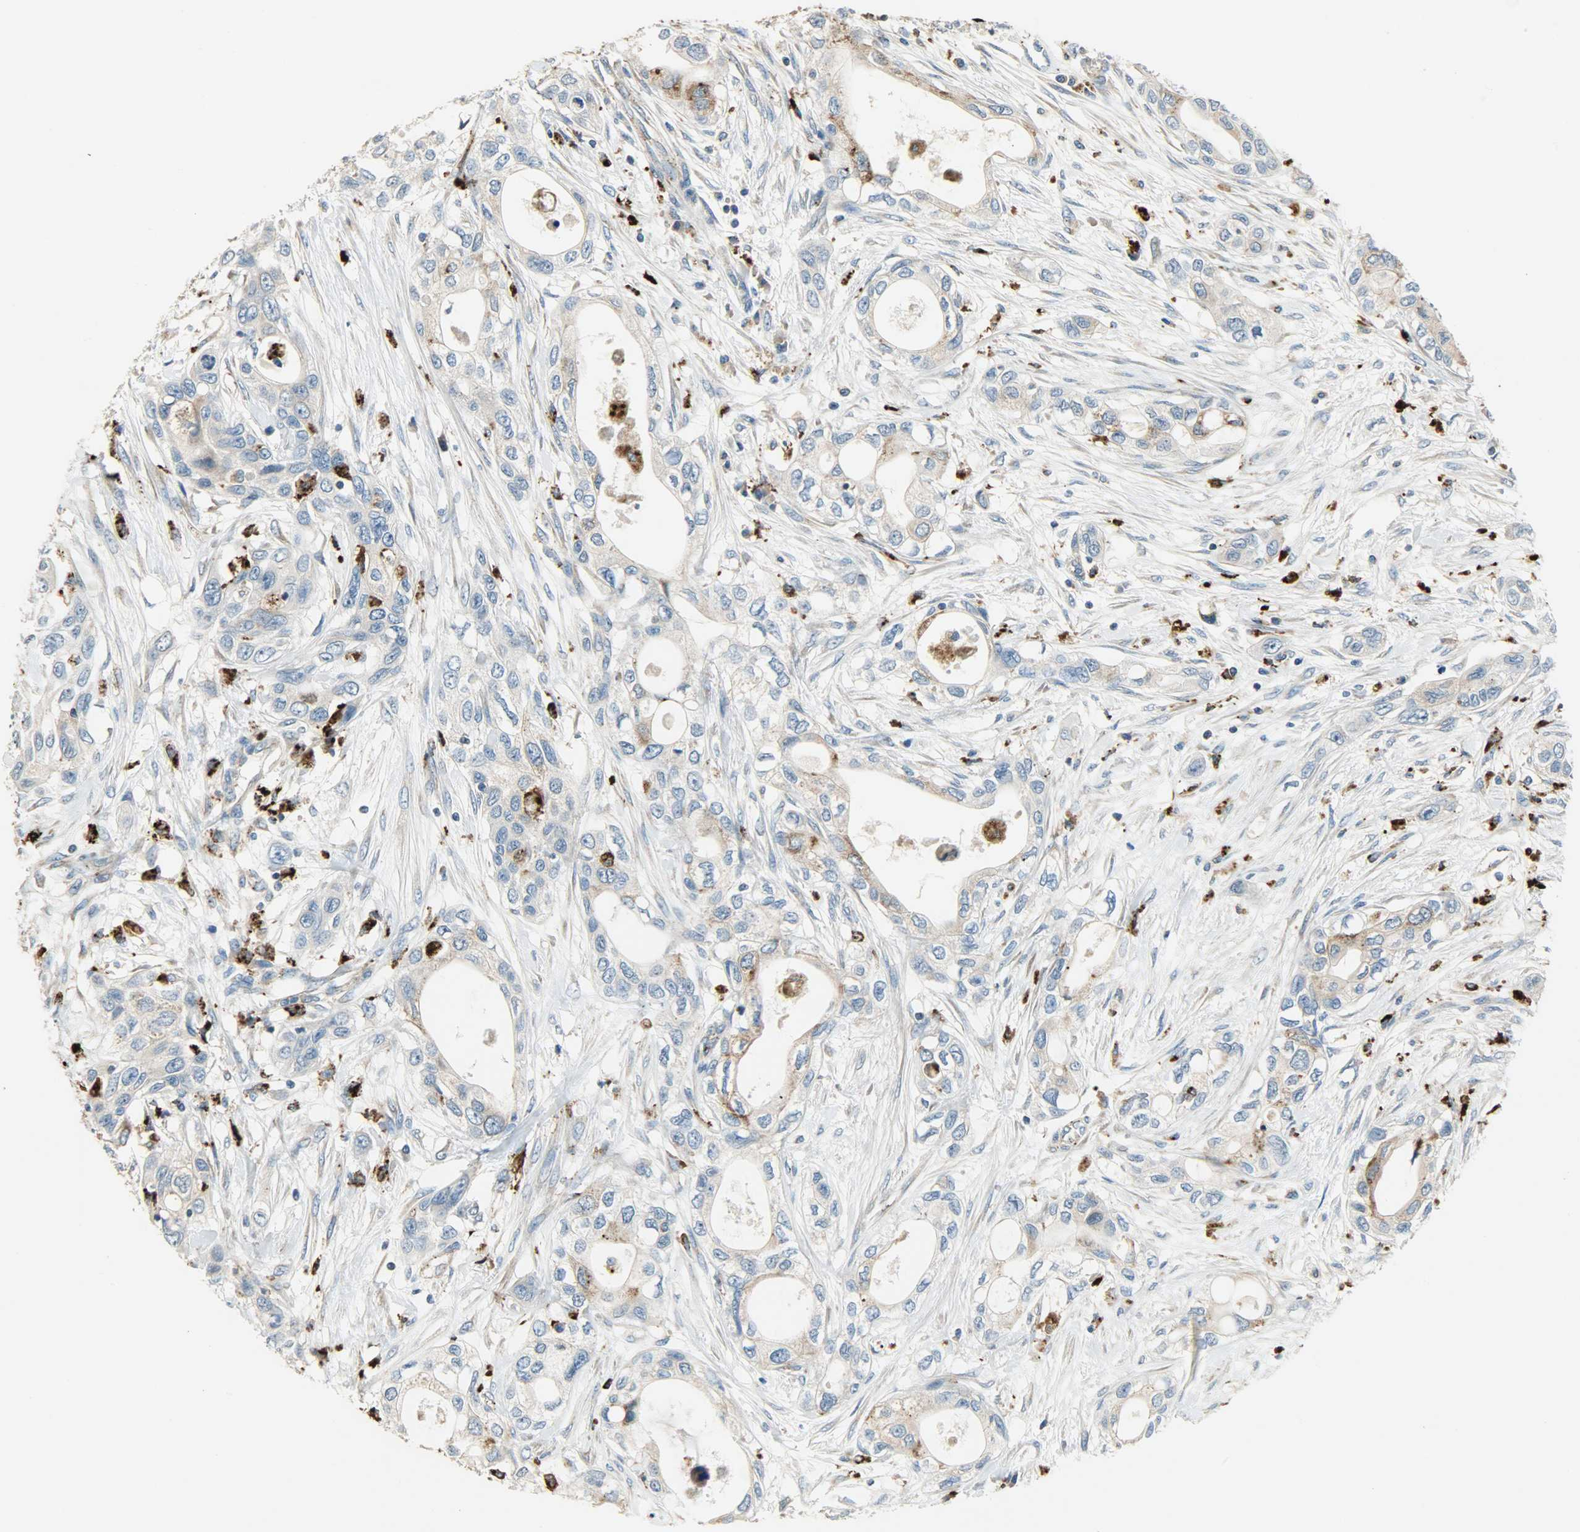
{"staining": {"intensity": "moderate", "quantity": "25%-75%", "location": "cytoplasmic/membranous"}, "tissue": "pancreatic cancer", "cell_type": "Tumor cells", "image_type": "cancer", "snomed": [{"axis": "morphology", "description": "Adenocarcinoma, NOS"}, {"axis": "topography", "description": "Pancreas"}], "caption": "Immunohistochemical staining of human pancreatic cancer (adenocarcinoma) shows medium levels of moderate cytoplasmic/membranous expression in about 25%-75% of tumor cells.", "gene": "ASAH1", "patient": {"sex": "female", "age": 70}}